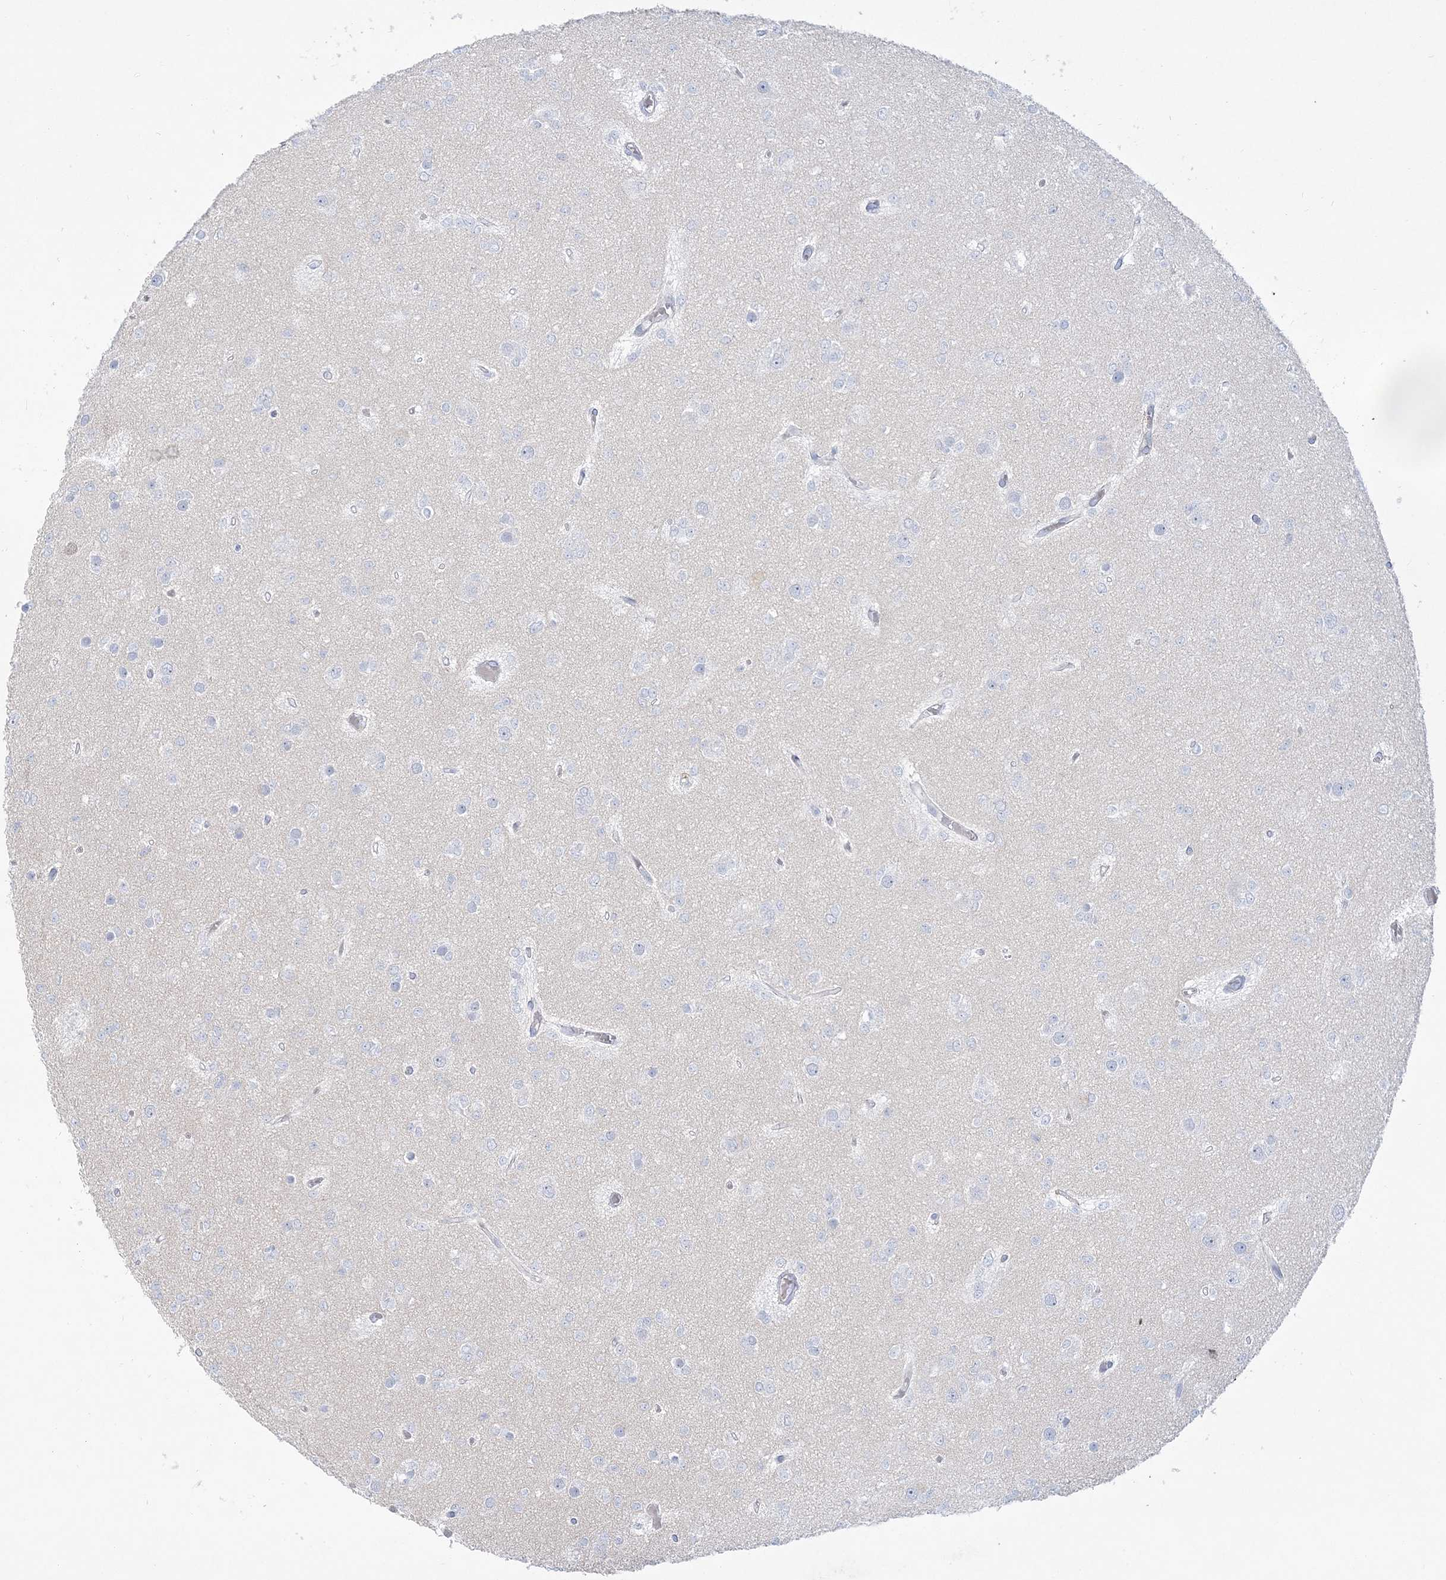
{"staining": {"intensity": "negative", "quantity": "none", "location": "none"}, "tissue": "glioma", "cell_type": "Tumor cells", "image_type": "cancer", "snomed": [{"axis": "morphology", "description": "Glioma, malignant, Low grade"}, {"axis": "topography", "description": "Brain"}], "caption": "A high-resolution histopathology image shows immunohistochemistry (IHC) staining of glioma, which exhibits no significant staining in tumor cells.", "gene": "GPAT2", "patient": {"sex": "female", "age": 22}}